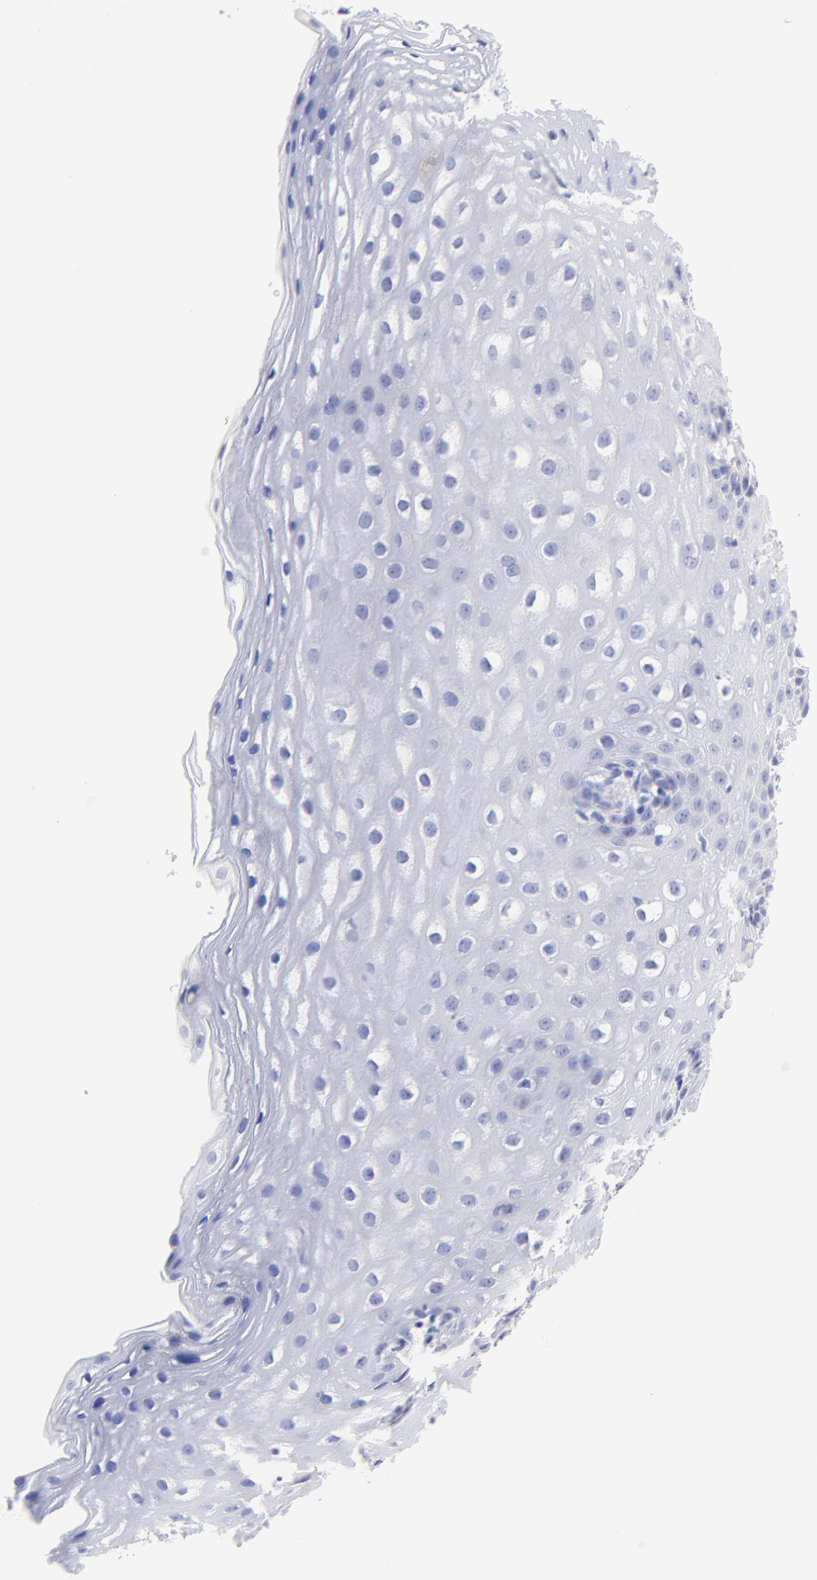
{"staining": {"intensity": "negative", "quantity": "none", "location": "none"}, "tissue": "esophagus", "cell_type": "Squamous epithelial cells", "image_type": "normal", "snomed": [{"axis": "morphology", "description": "Normal tissue, NOS"}, {"axis": "topography", "description": "Esophagus"}], "caption": "Immunohistochemistry of unremarkable esophagus displays no expression in squamous epithelial cells. (DAB immunohistochemistry, high magnification).", "gene": "CFAP57", "patient": {"sex": "female", "age": 70}}